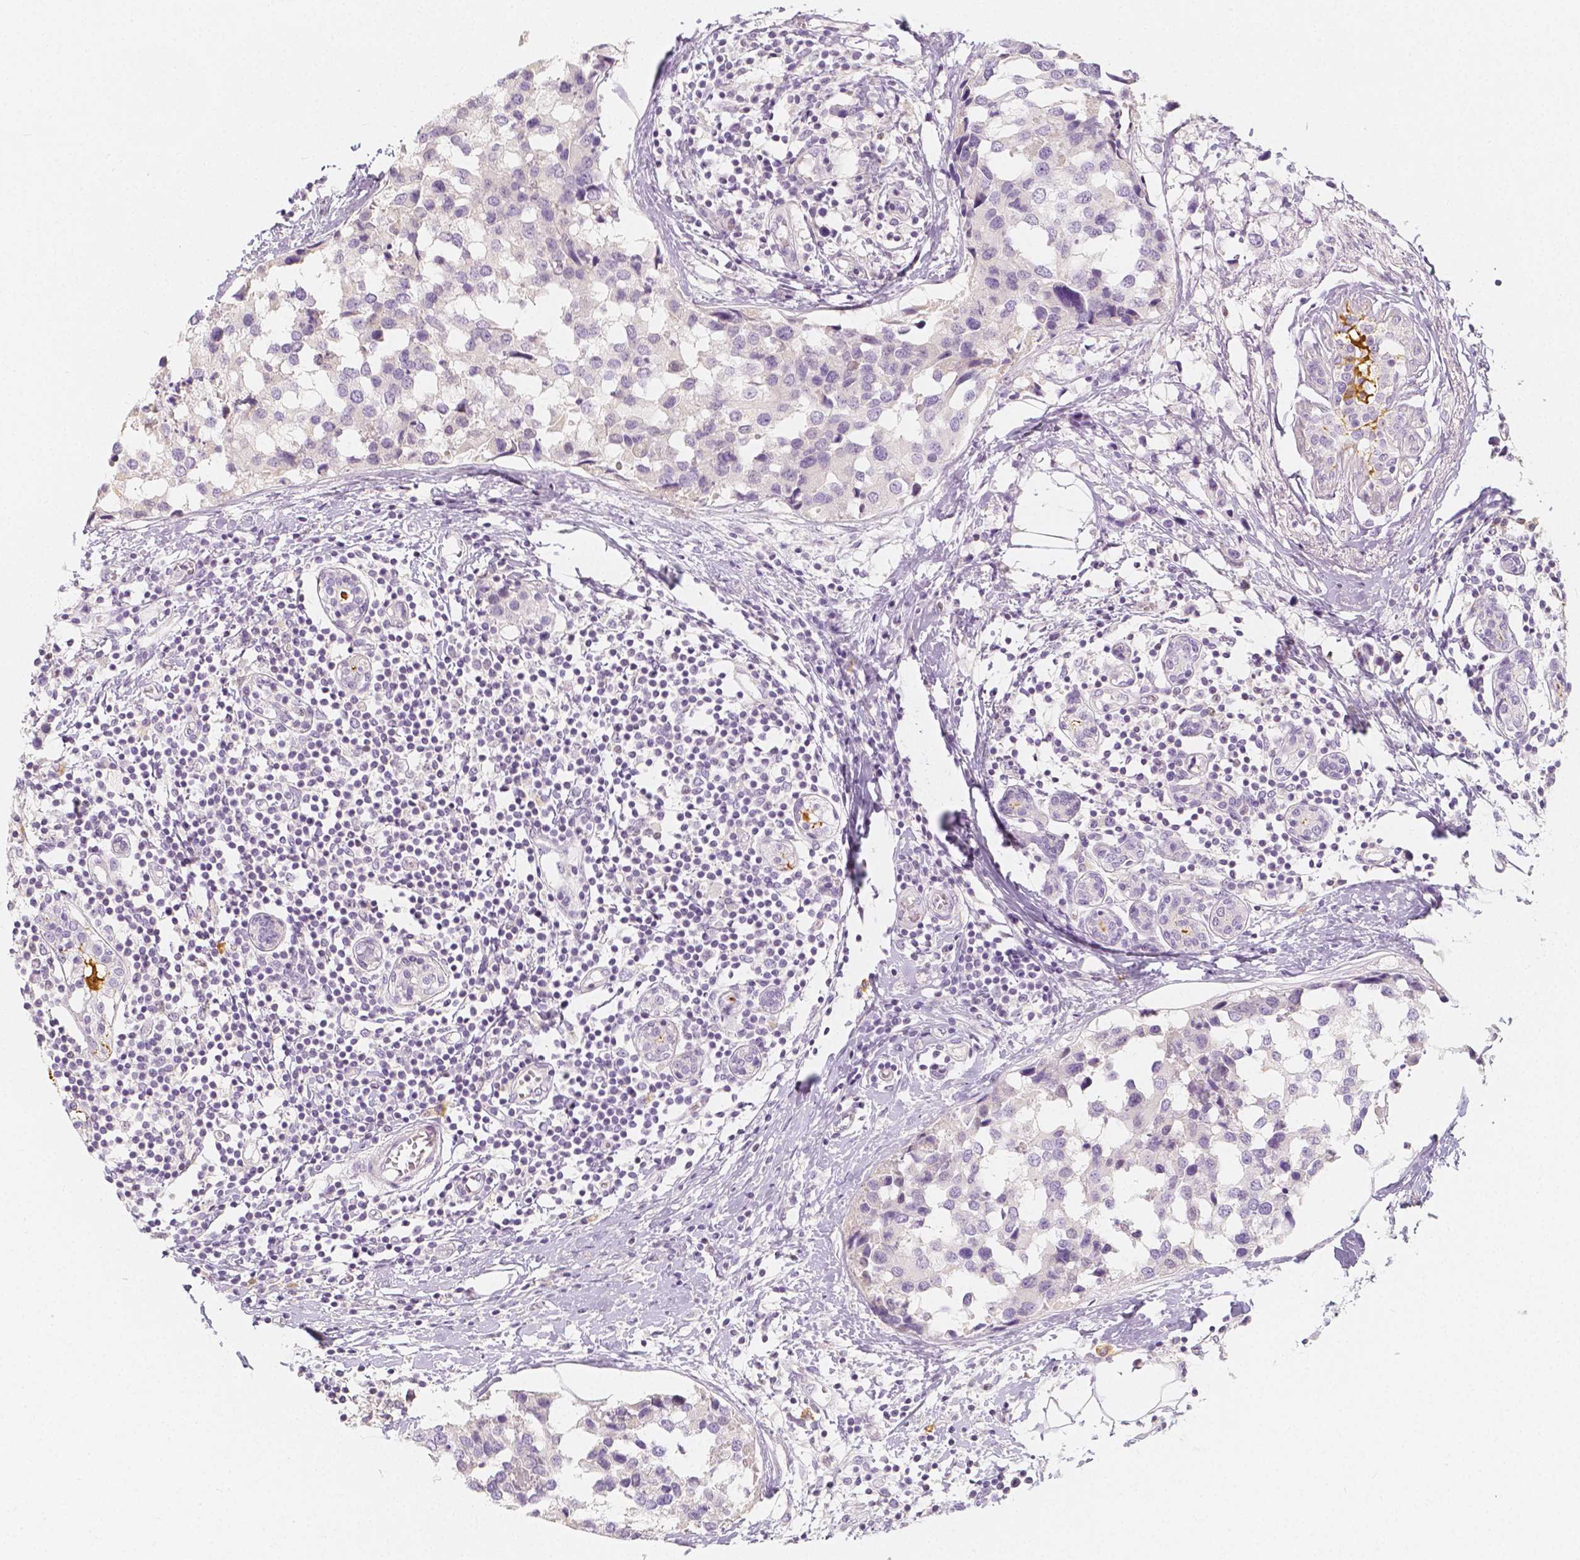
{"staining": {"intensity": "negative", "quantity": "none", "location": "none"}, "tissue": "breast cancer", "cell_type": "Tumor cells", "image_type": "cancer", "snomed": [{"axis": "morphology", "description": "Lobular carcinoma"}, {"axis": "topography", "description": "Breast"}], "caption": "Tumor cells are negative for brown protein staining in breast cancer (lobular carcinoma).", "gene": "BATF", "patient": {"sex": "female", "age": 59}}